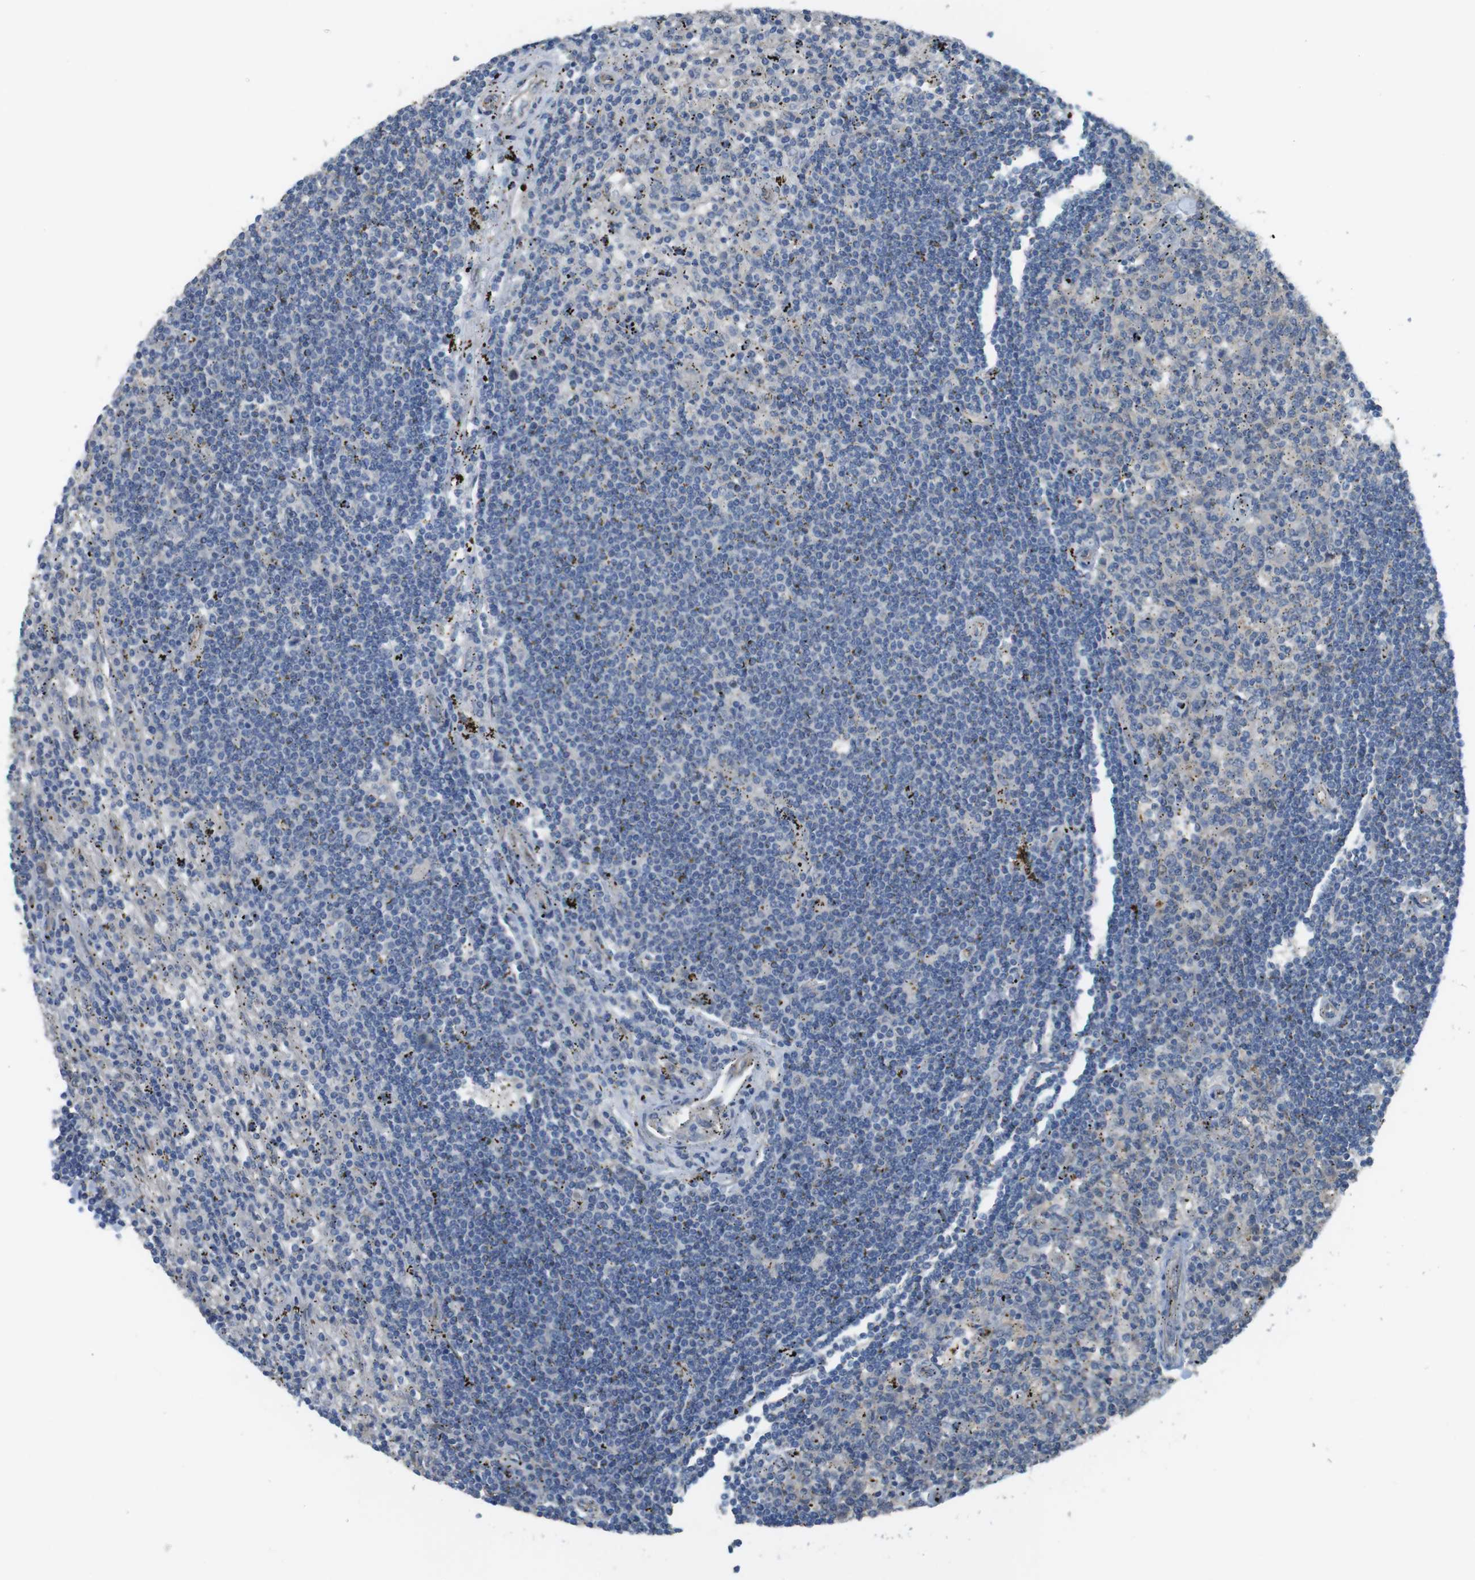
{"staining": {"intensity": "negative", "quantity": "none", "location": "none"}, "tissue": "lymphoma", "cell_type": "Tumor cells", "image_type": "cancer", "snomed": [{"axis": "morphology", "description": "Malignant lymphoma, non-Hodgkin's type, Low grade"}, {"axis": "topography", "description": "Spleen"}], "caption": "An immunohistochemistry (IHC) image of lymphoma is shown. There is no staining in tumor cells of lymphoma.", "gene": "ABHD15", "patient": {"sex": "male", "age": 76}}